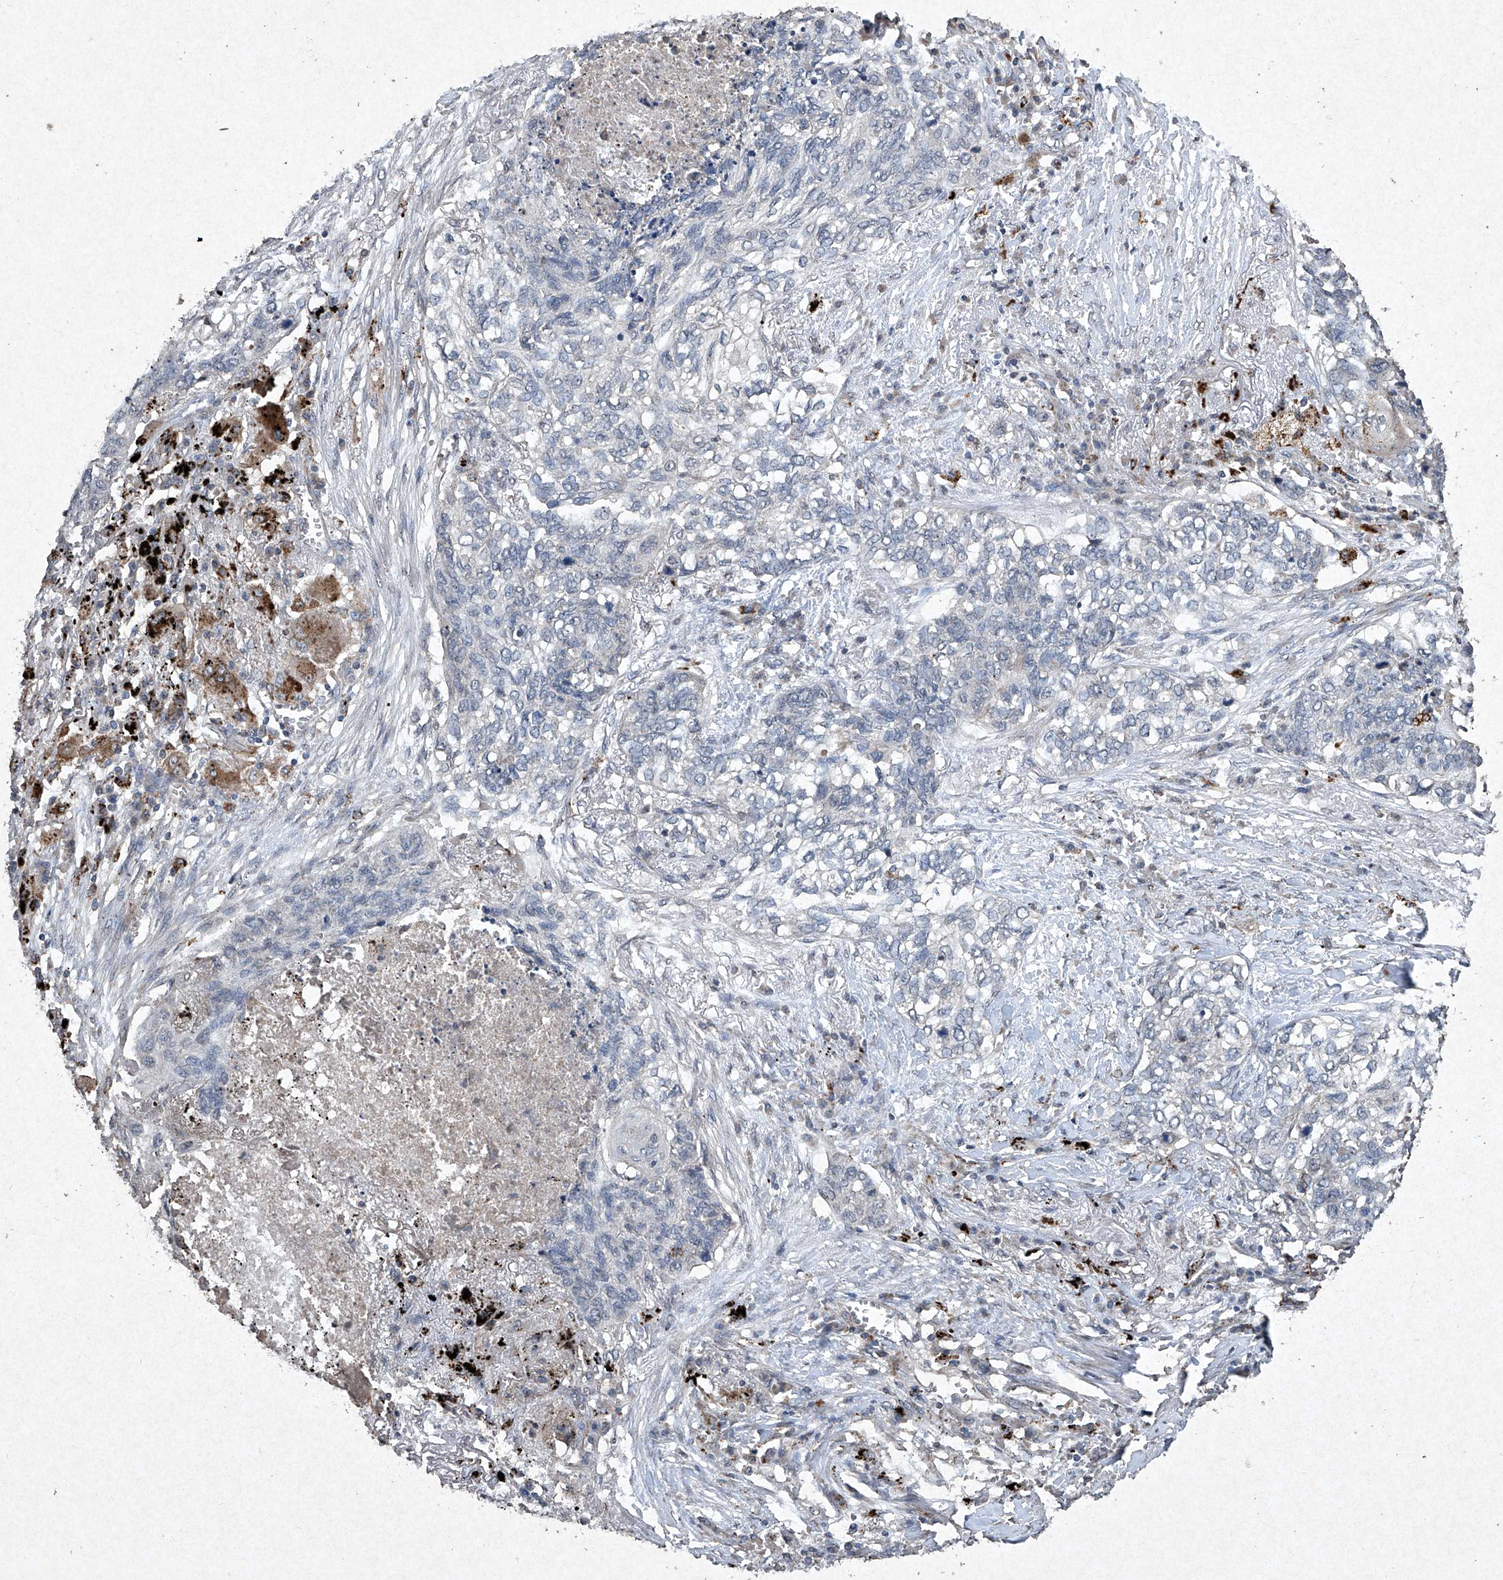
{"staining": {"intensity": "negative", "quantity": "none", "location": "none"}, "tissue": "lung cancer", "cell_type": "Tumor cells", "image_type": "cancer", "snomed": [{"axis": "morphology", "description": "Squamous cell carcinoma, NOS"}, {"axis": "topography", "description": "Lung"}], "caption": "A photomicrograph of lung cancer (squamous cell carcinoma) stained for a protein exhibits no brown staining in tumor cells.", "gene": "MED16", "patient": {"sex": "female", "age": 63}}